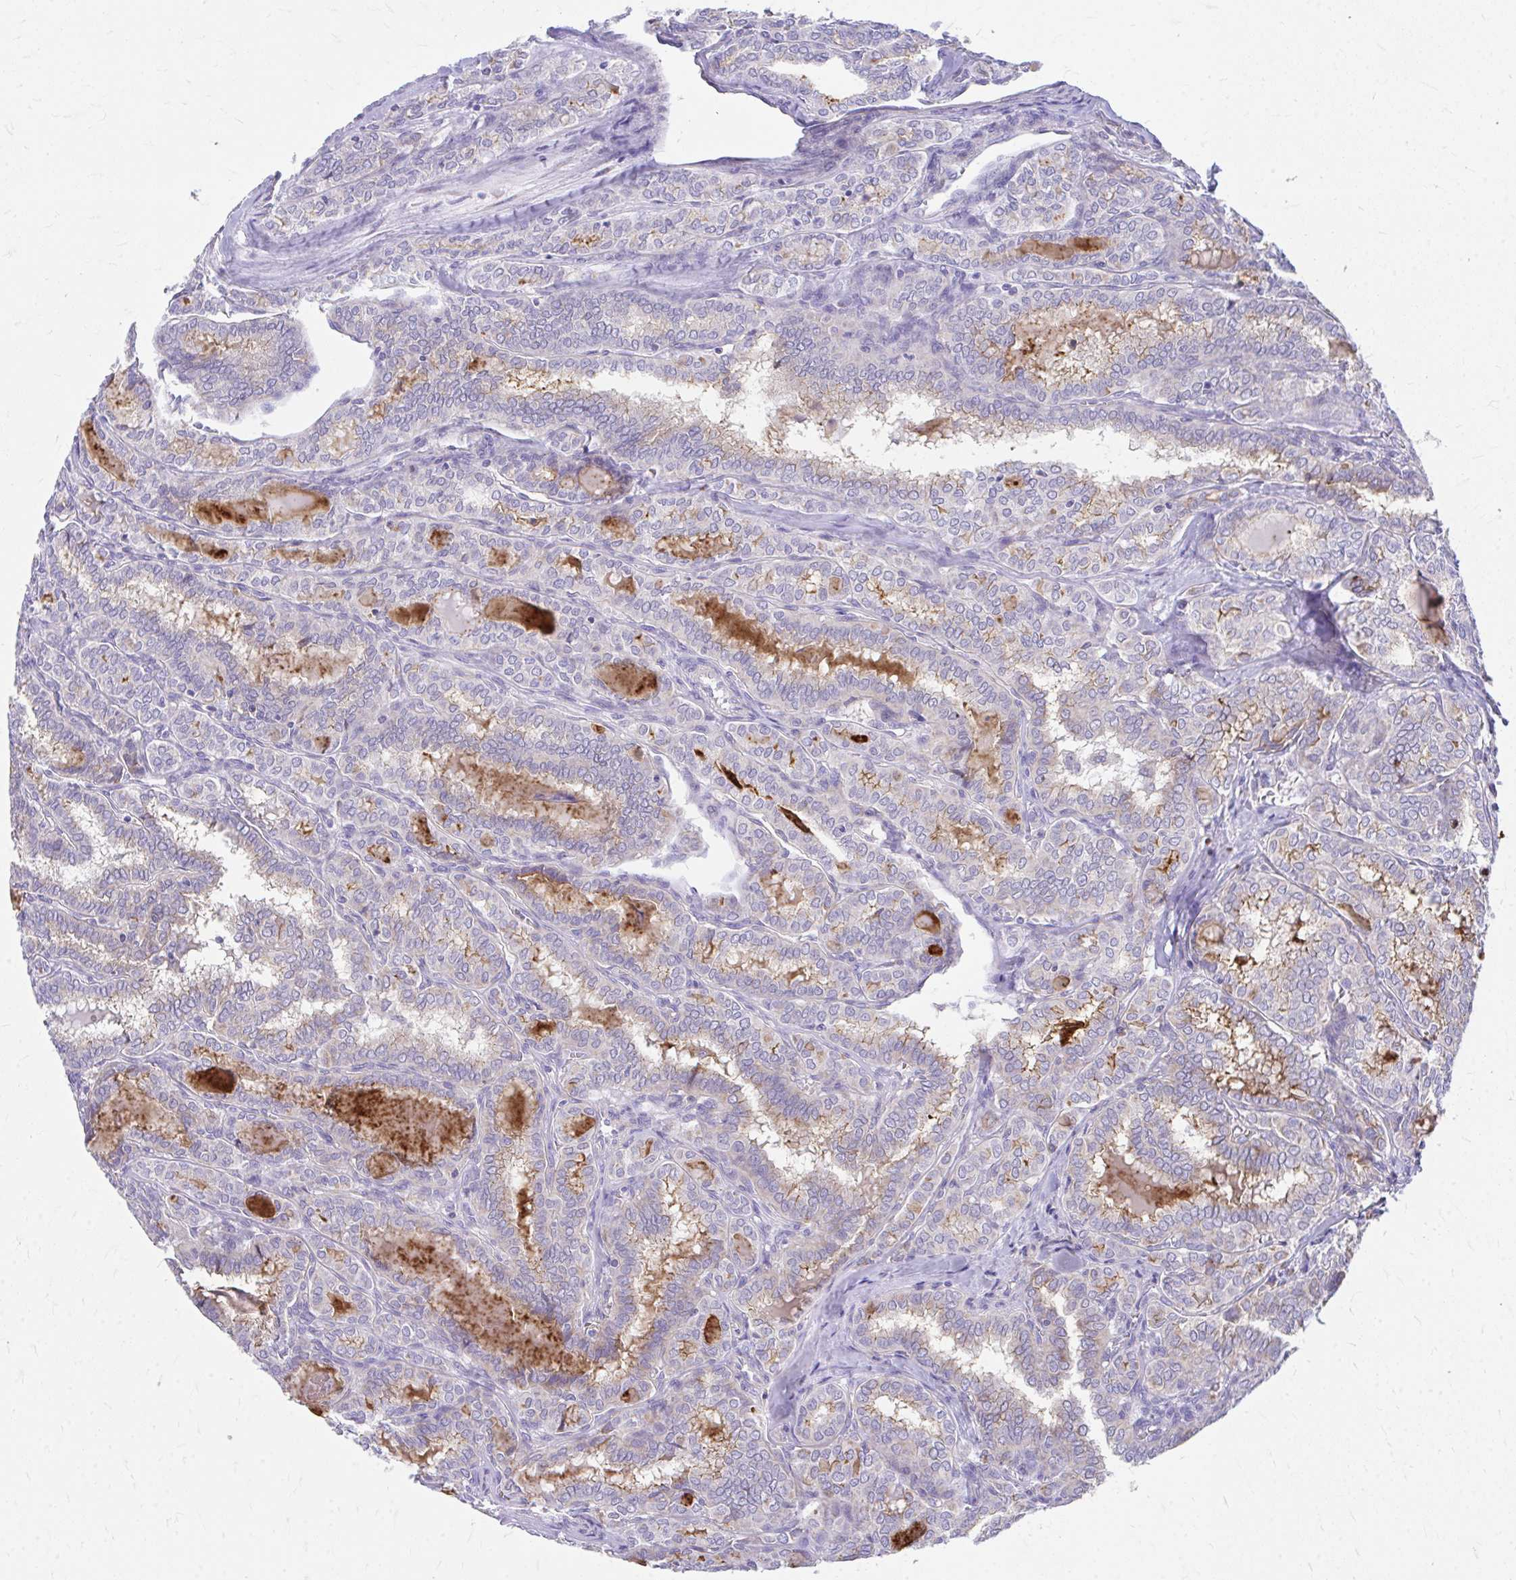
{"staining": {"intensity": "weak", "quantity": "<25%", "location": "cytoplasmic/membranous"}, "tissue": "thyroid cancer", "cell_type": "Tumor cells", "image_type": "cancer", "snomed": [{"axis": "morphology", "description": "Papillary adenocarcinoma, NOS"}, {"axis": "topography", "description": "Thyroid gland"}], "caption": "Thyroid cancer was stained to show a protein in brown. There is no significant expression in tumor cells.", "gene": "MRPL19", "patient": {"sex": "female", "age": 30}}